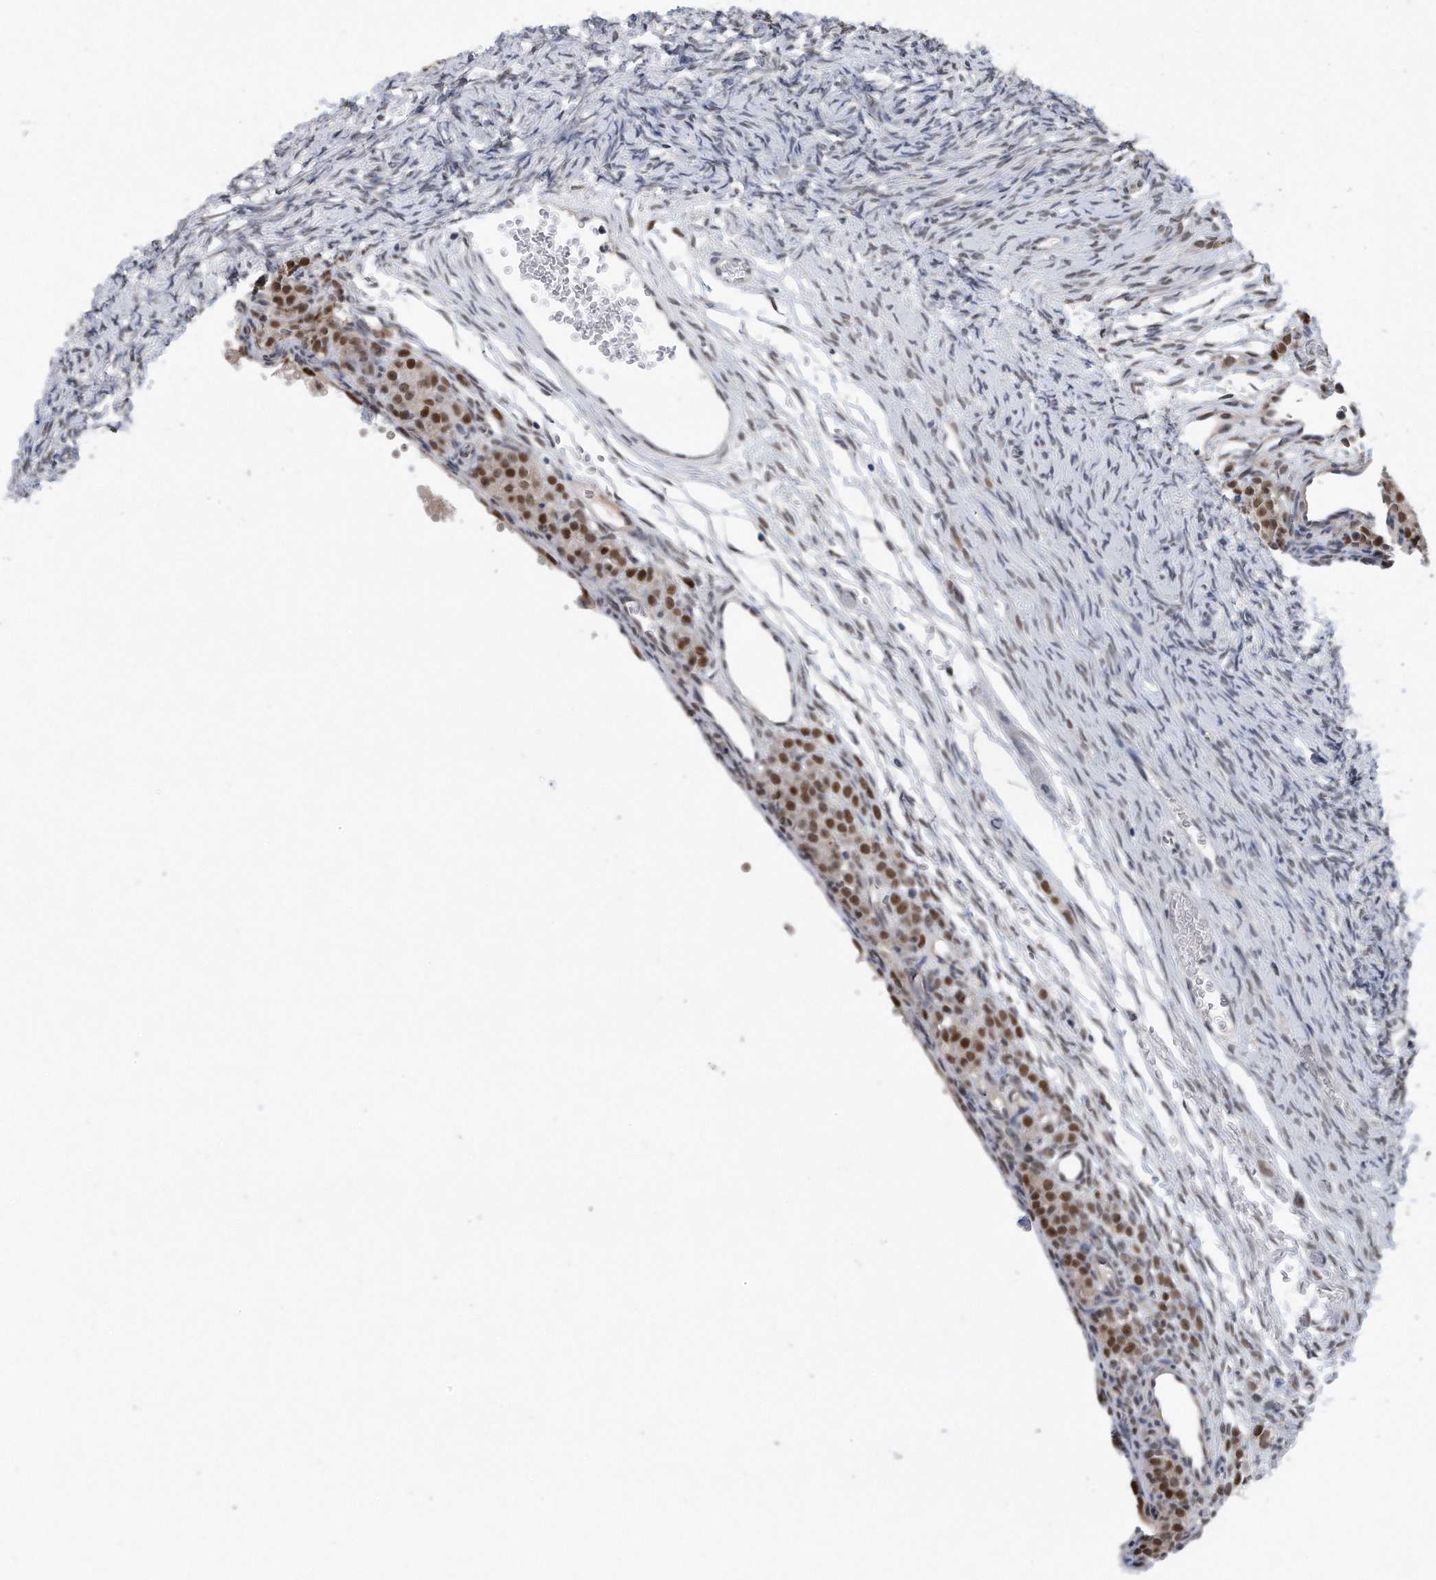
{"staining": {"intensity": "negative", "quantity": "none", "location": "none"}, "tissue": "ovary", "cell_type": "Ovarian stroma cells", "image_type": "normal", "snomed": [{"axis": "morphology", "description": "Adenocarcinoma, NOS"}, {"axis": "topography", "description": "Endometrium"}], "caption": "Ovary stained for a protein using IHC demonstrates no staining ovarian stroma cells.", "gene": "PCNA", "patient": {"sex": "female", "age": 32}}